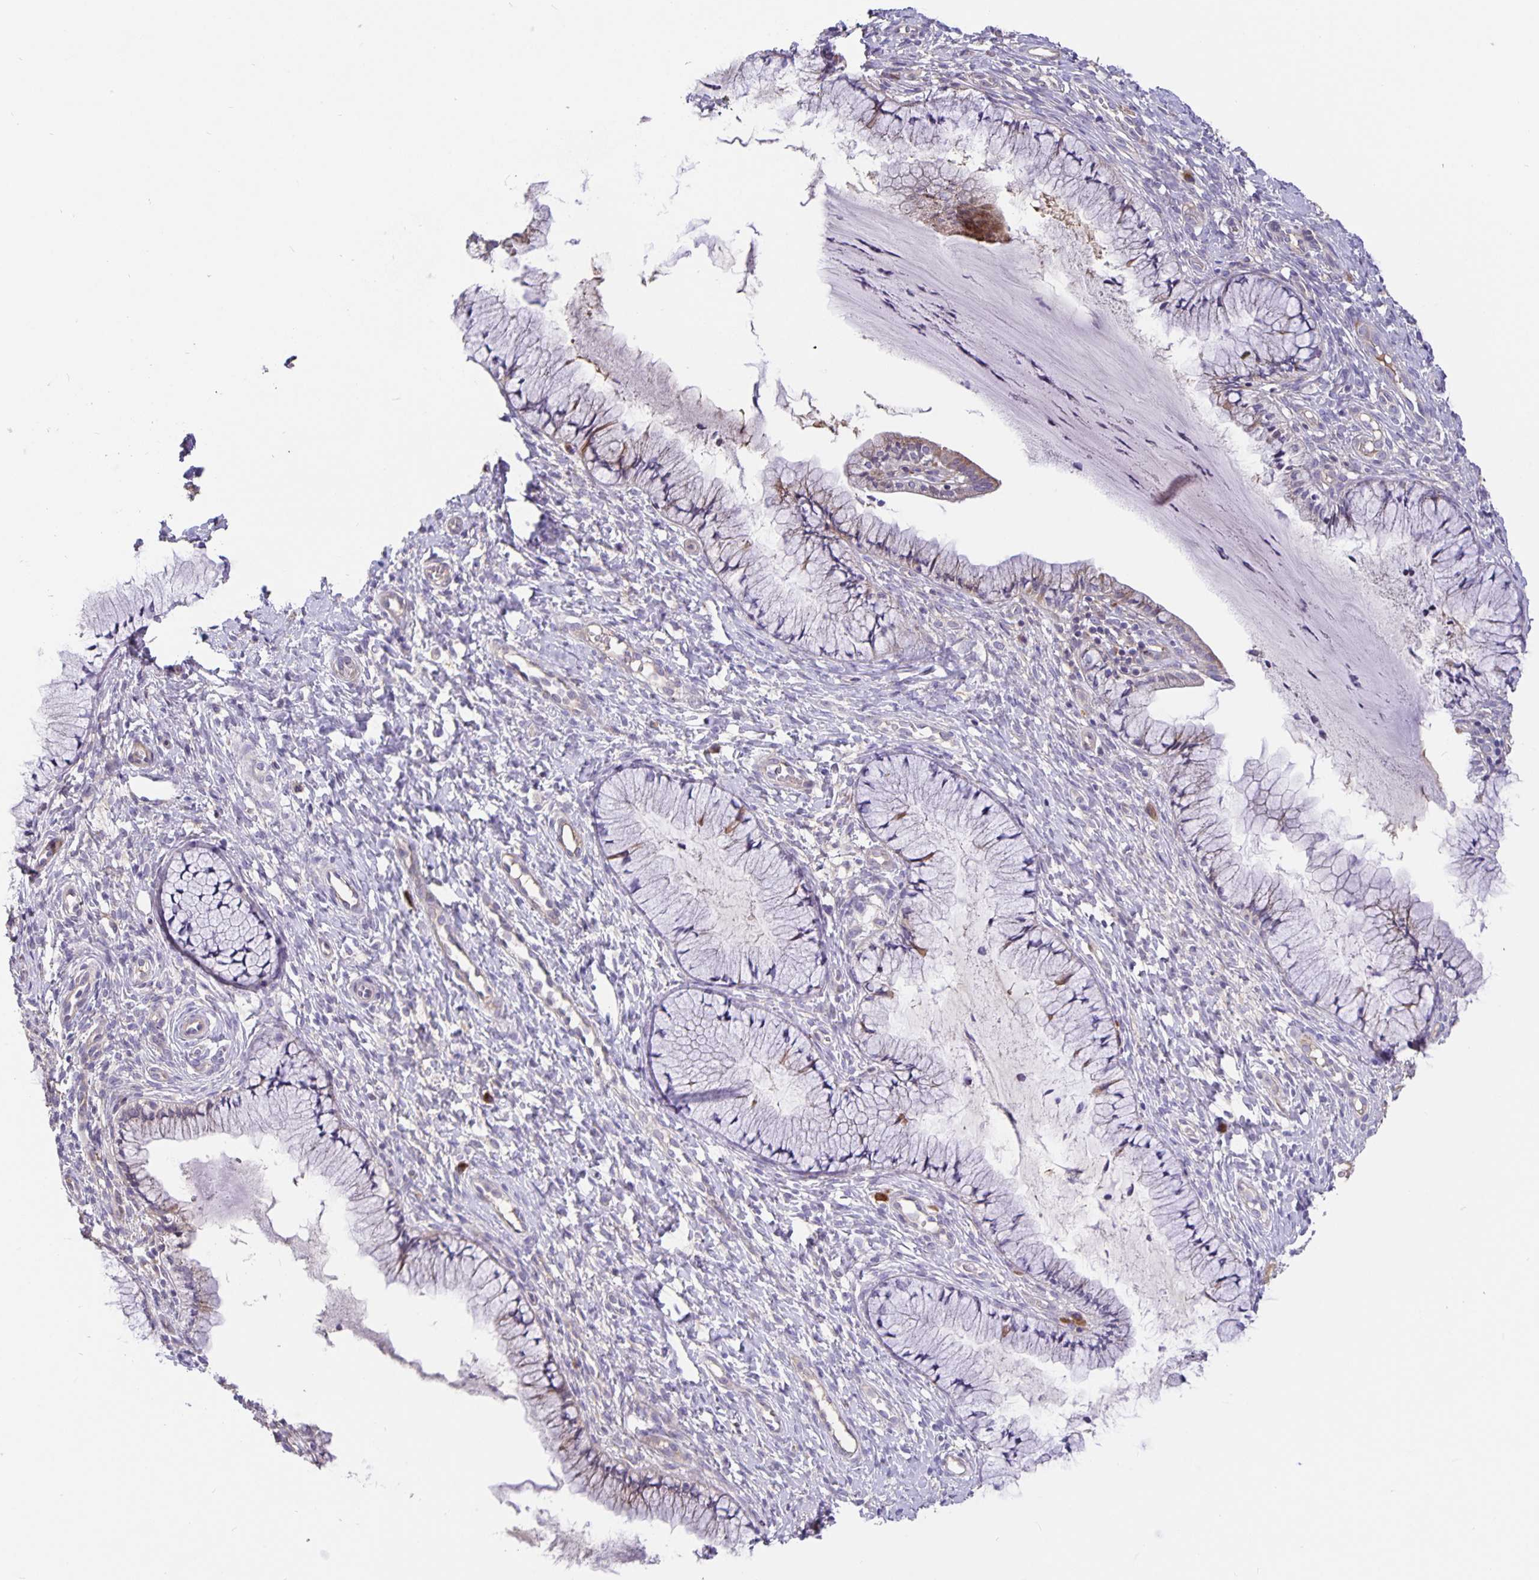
{"staining": {"intensity": "negative", "quantity": "none", "location": "none"}, "tissue": "cervix", "cell_type": "Glandular cells", "image_type": "normal", "snomed": [{"axis": "morphology", "description": "Normal tissue, NOS"}, {"axis": "topography", "description": "Cervix"}], "caption": "Glandular cells show no significant staining in normal cervix. (IHC, brightfield microscopy, high magnification).", "gene": "EML6", "patient": {"sex": "female", "age": 36}}